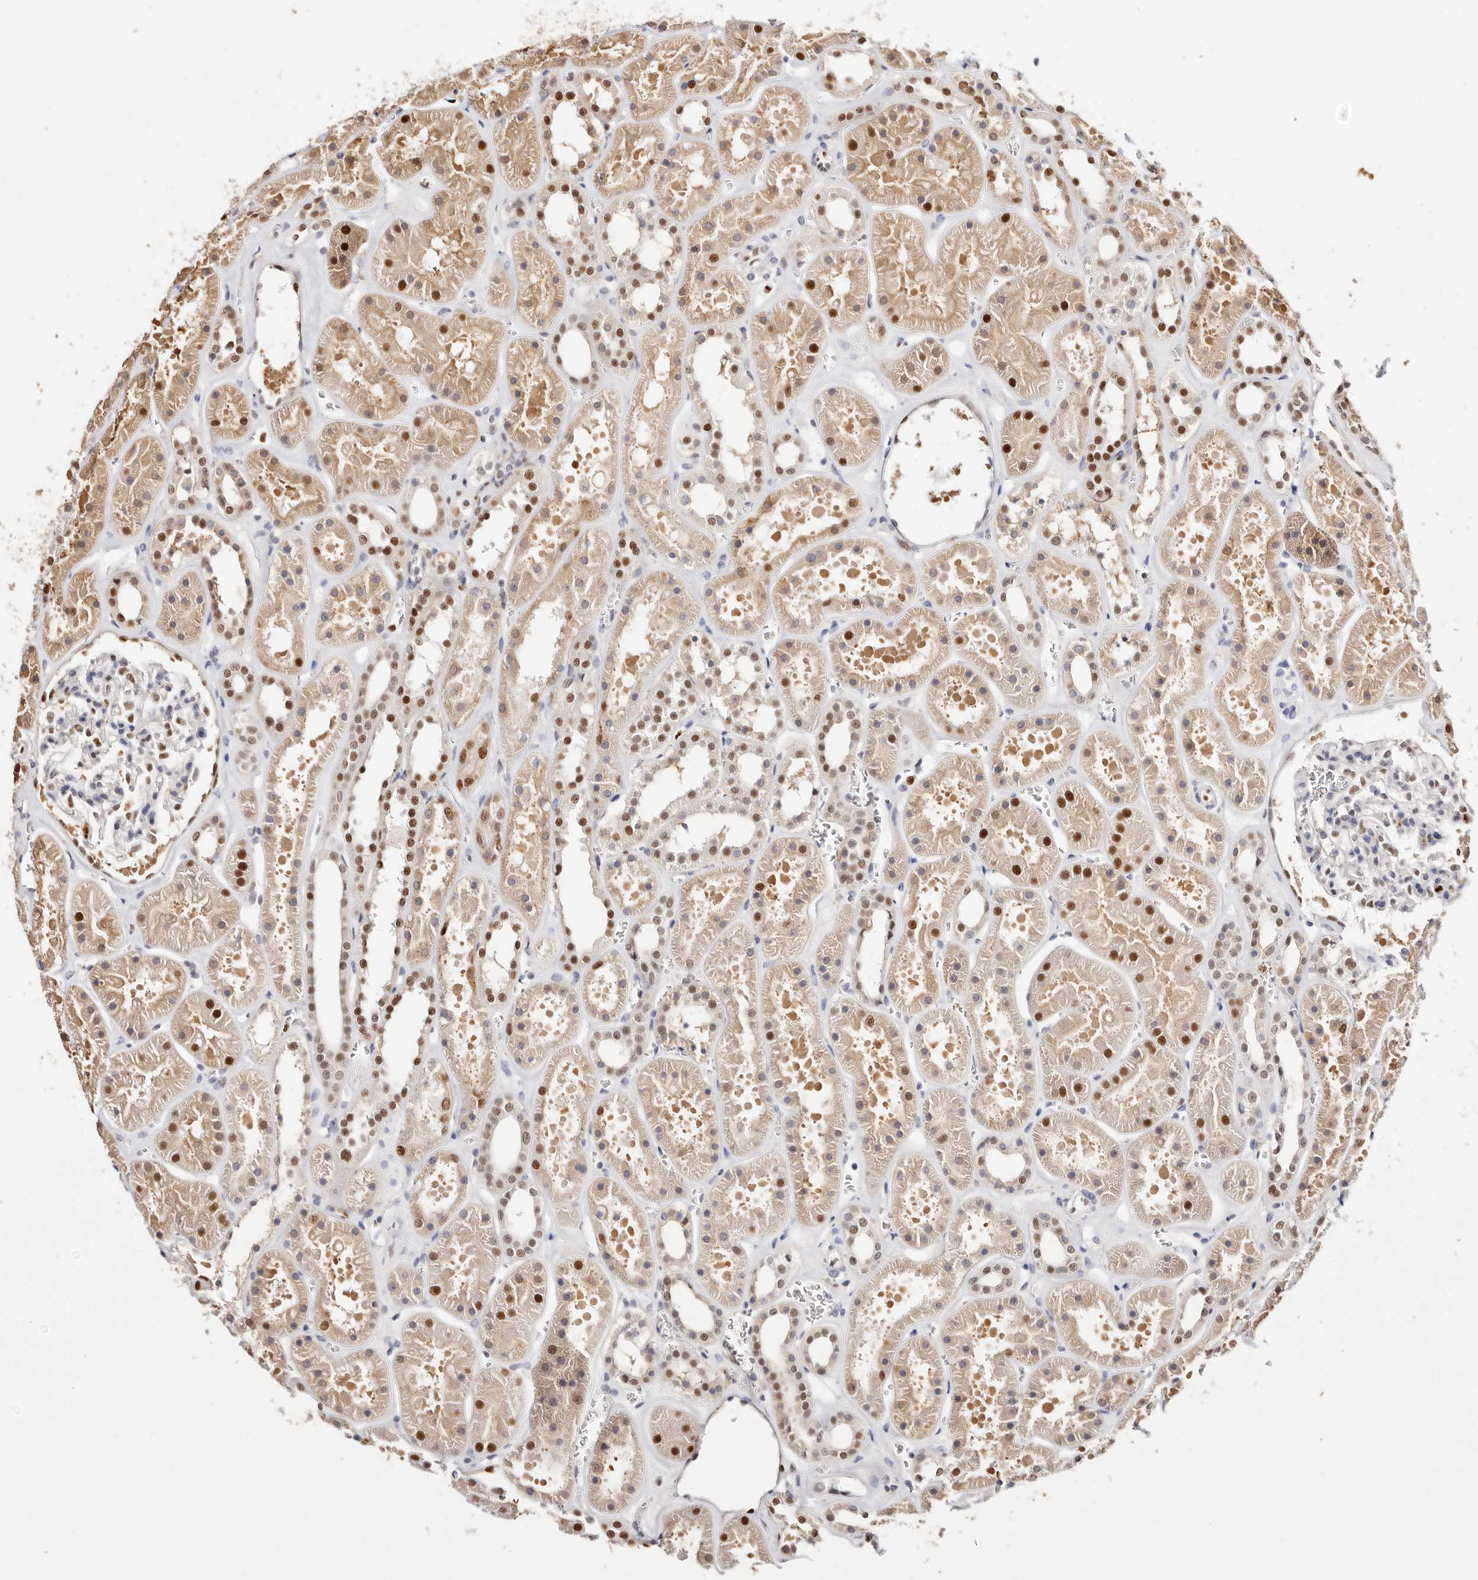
{"staining": {"intensity": "moderate", "quantity": "<25%", "location": "nuclear"}, "tissue": "kidney", "cell_type": "Cells in glomeruli", "image_type": "normal", "snomed": [{"axis": "morphology", "description": "Normal tissue, NOS"}, {"axis": "topography", "description": "Kidney"}], "caption": "IHC histopathology image of unremarkable kidney: human kidney stained using IHC demonstrates low levels of moderate protein expression localized specifically in the nuclear of cells in glomeruli, appearing as a nuclear brown color.", "gene": "TKT", "patient": {"sex": "female", "age": 41}}